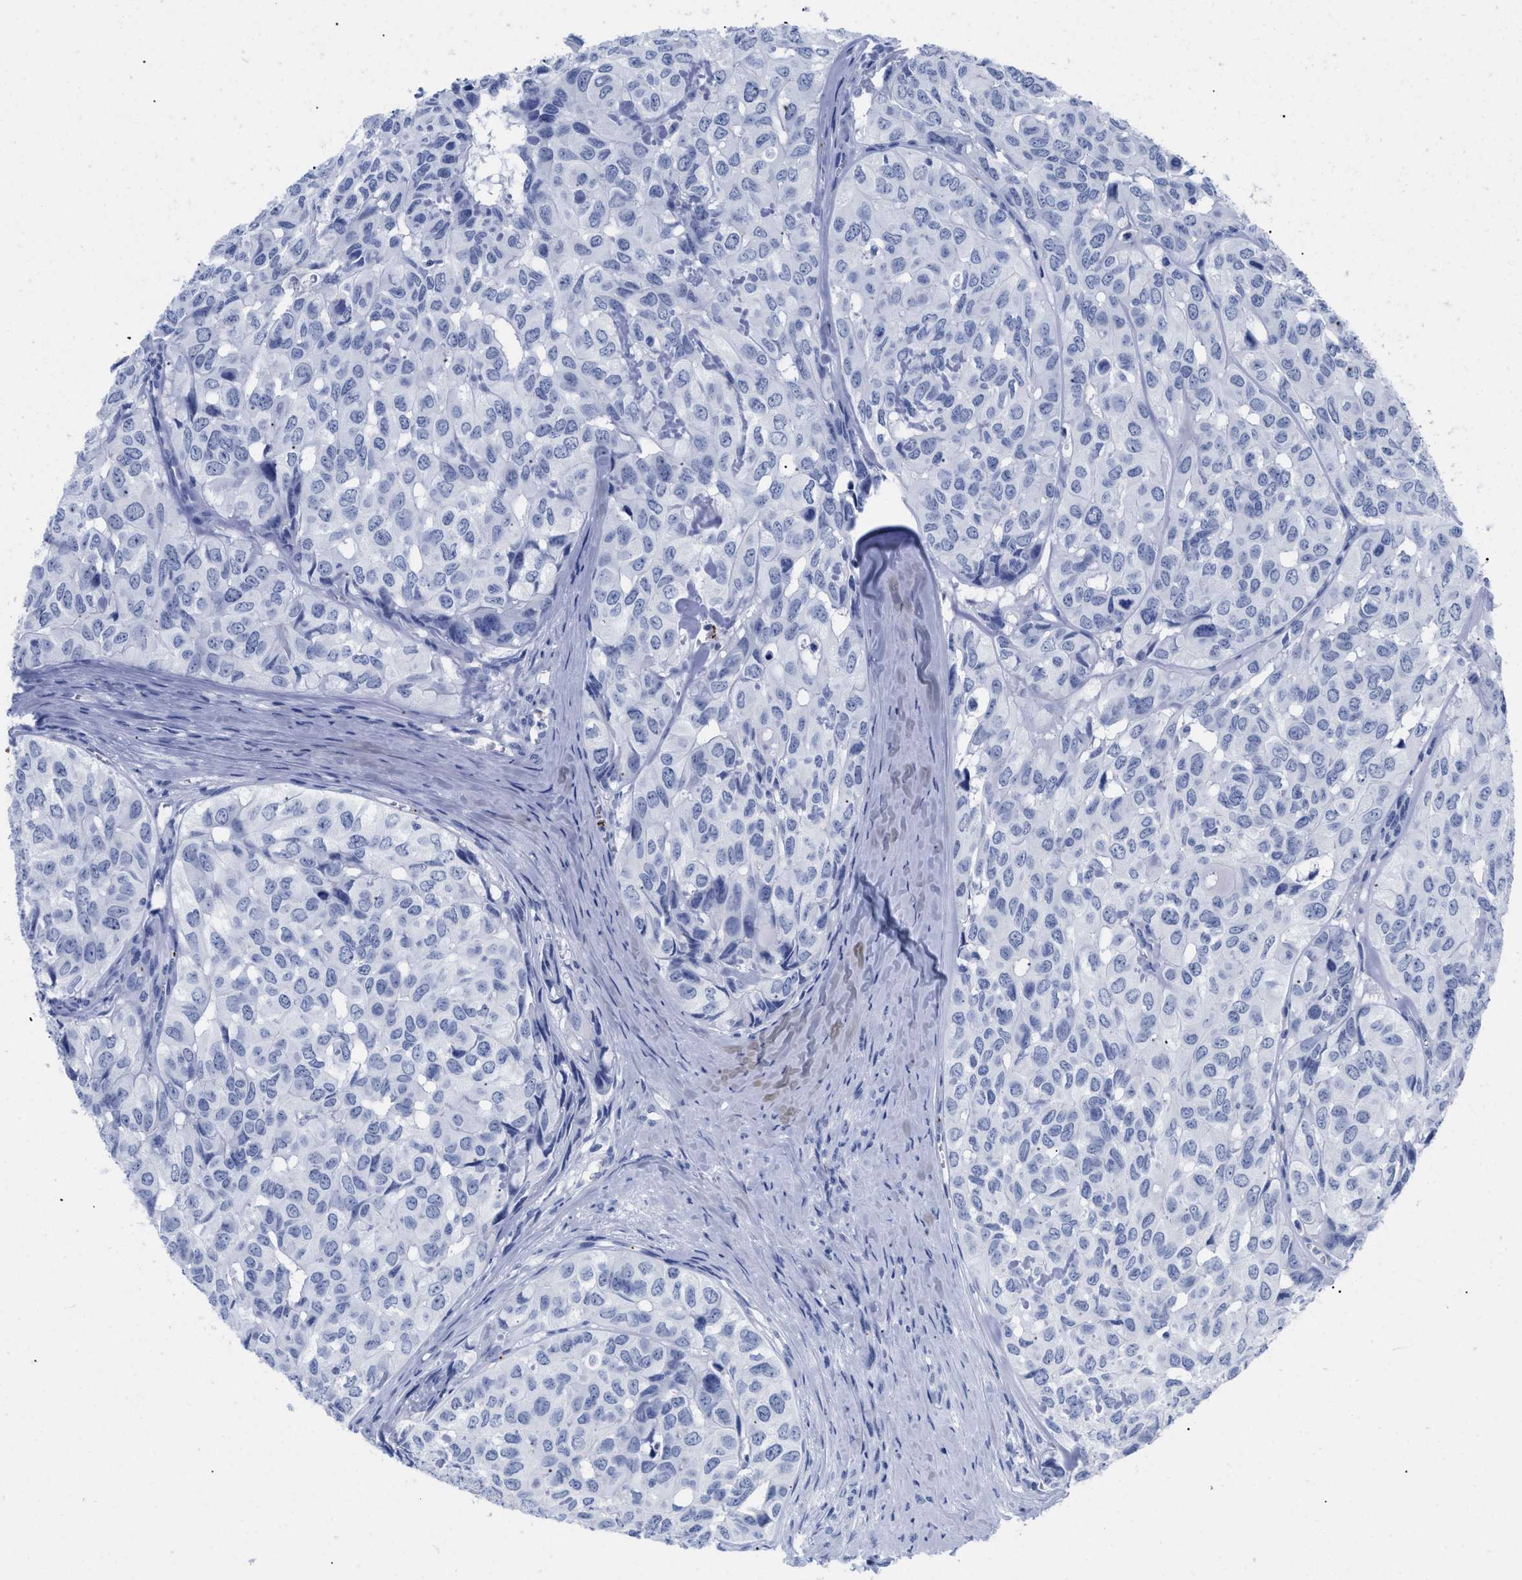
{"staining": {"intensity": "negative", "quantity": "none", "location": "none"}, "tissue": "head and neck cancer", "cell_type": "Tumor cells", "image_type": "cancer", "snomed": [{"axis": "morphology", "description": "Adenocarcinoma, NOS"}, {"axis": "topography", "description": "Salivary gland, NOS"}, {"axis": "topography", "description": "Head-Neck"}], "caption": "This photomicrograph is of head and neck adenocarcinoma stained with immunohistochemistry (IHC) to label a protein in brown with the nuclei are counter-stained blue. There is no staining in tumor cells. (DAB immunohistochemistry (IHC), high magnification).", "gene": "TREML1", "patient": {"sex": "female", "age": 76}}